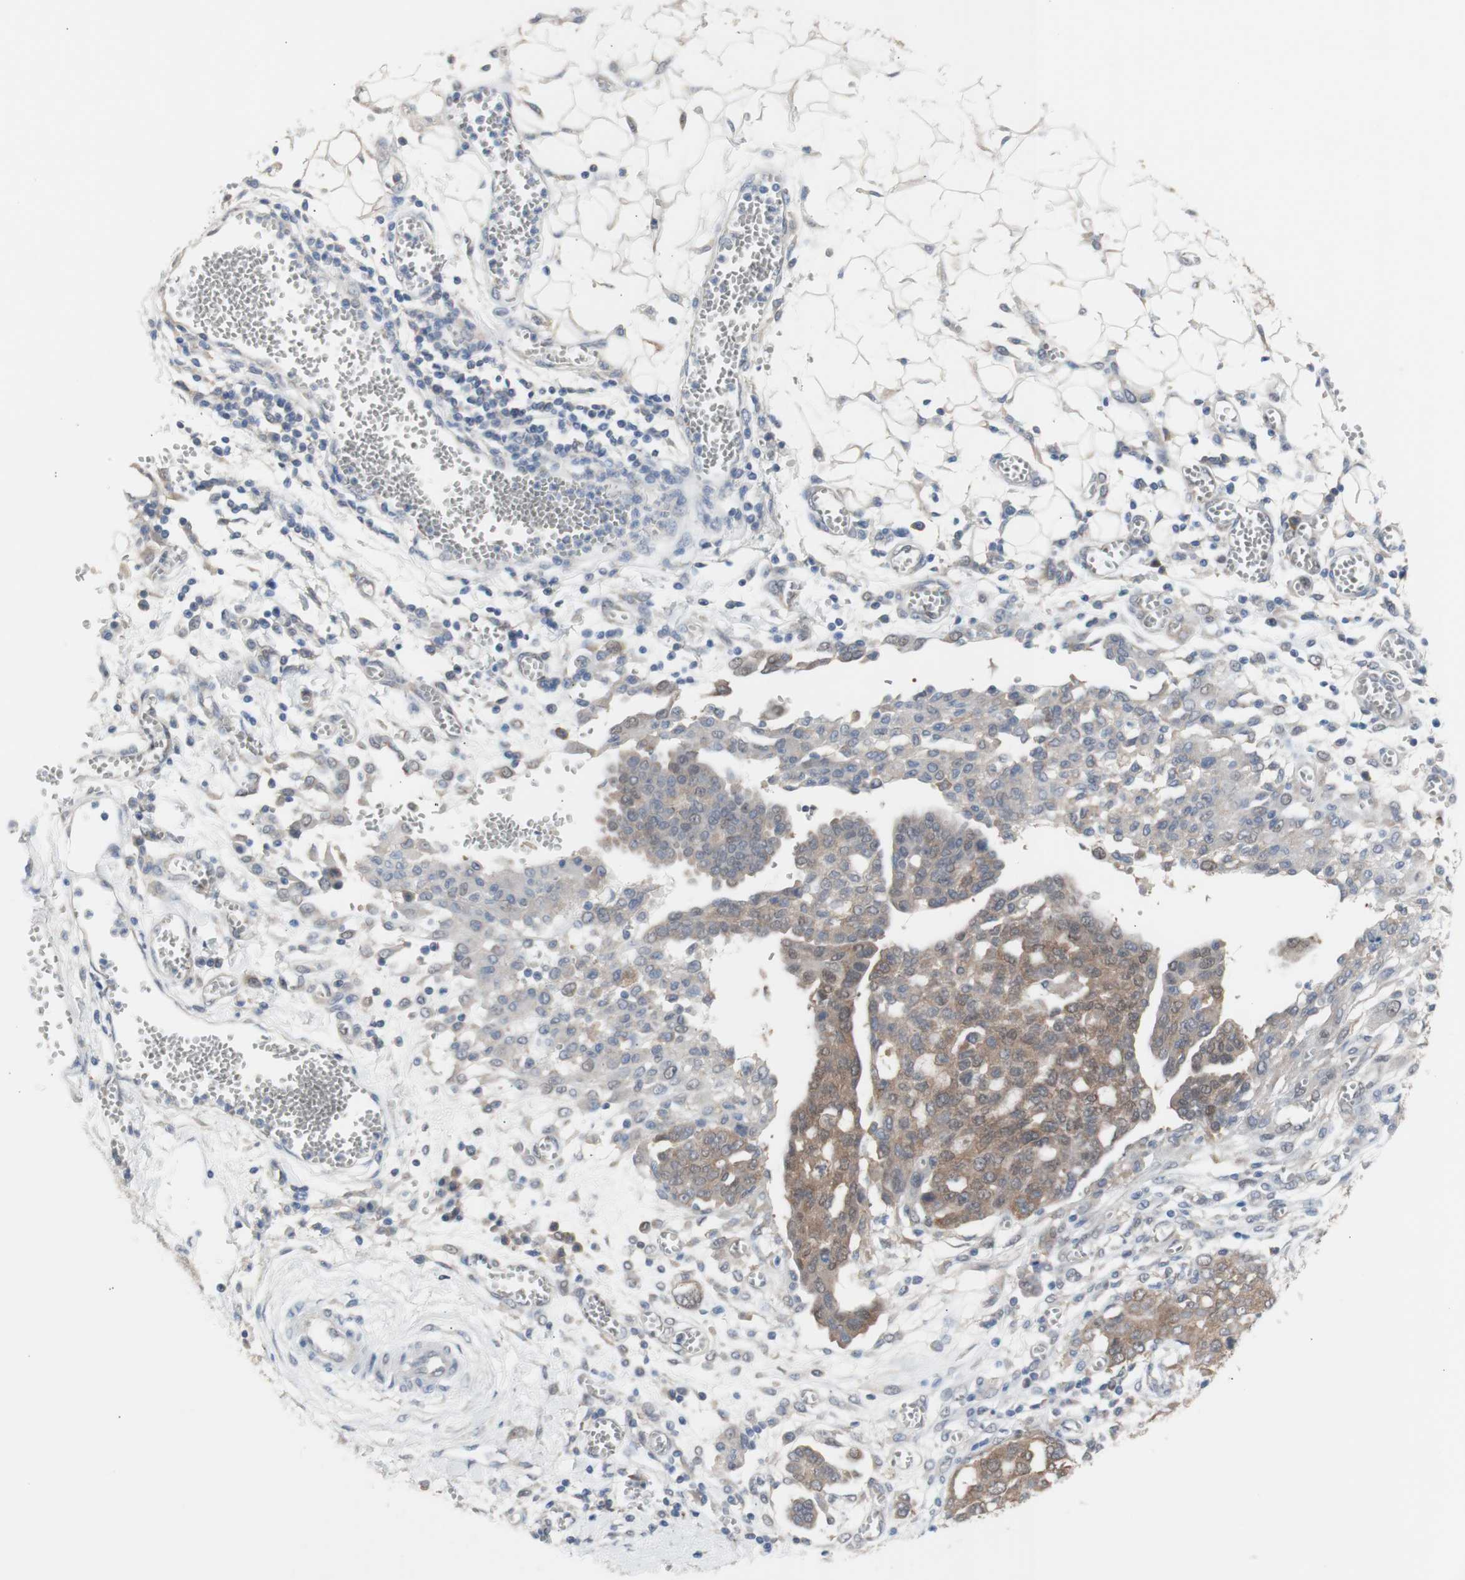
{"staining": {"intensity": "moderate", "quantity": "<25%", "location": "cytoplasmic/membranous"}, "tissue": "ovarian cancer", "cell_type": "Tumor cells", "image_type": "cancer", "snomed": [{"axis": "morphology", "description": "Cystadenocarcinoma, serous, NOS"}, {"axis": "topography", "description": "Soft tissue"}, {"axis": "topography", "description": "Ovary"}], "caption": "A brown stain labels moderate cytoplasmic/membranous expression of a protein in human ovarian serous cystadenocarcinoma tumor cells.", "gene": "PRMT5", "patient": {"sex": "female", "age": 57}}